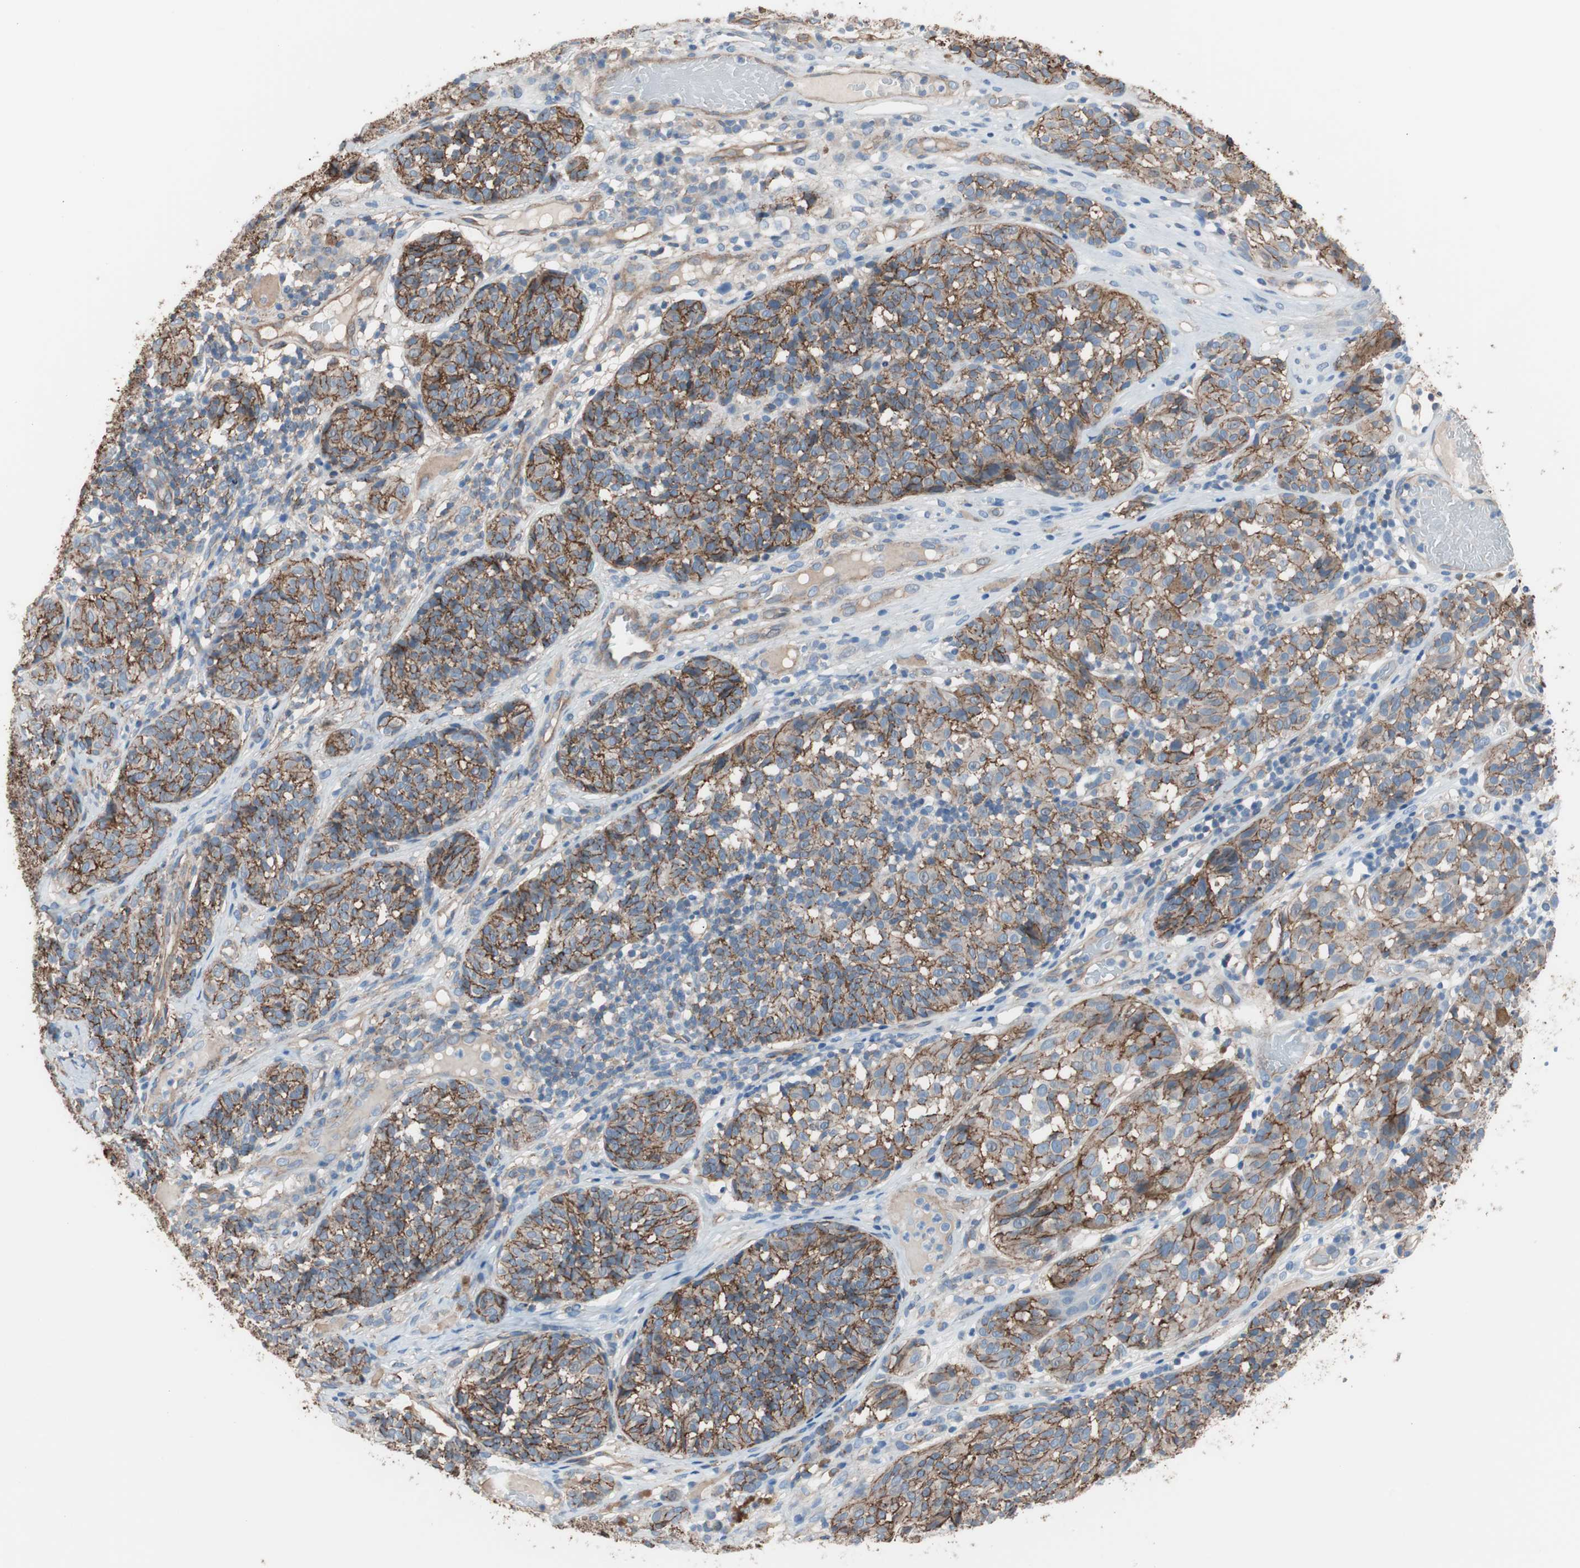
{"staining": {"intensity": "strong", "quantity": ">75%", "location": "cytoplasmic/membranous"}, "tissue": "melanoma", "cell_type": "Tumor cells", "image_type": "cancer", "snomed": [{"axis": "morphology", "description": "Malignant melanoma, NOS"}, {"axis": "topography", "description": "Skin"}], "caption": "Immunohistochemistry (IHC) of malignant melanoma shows high levels of strong cytoplasmic/membranous expression in approximately >75% of tumor cells.", "gene": "CD81", "patient": {"sex": "female", "age": 46}}